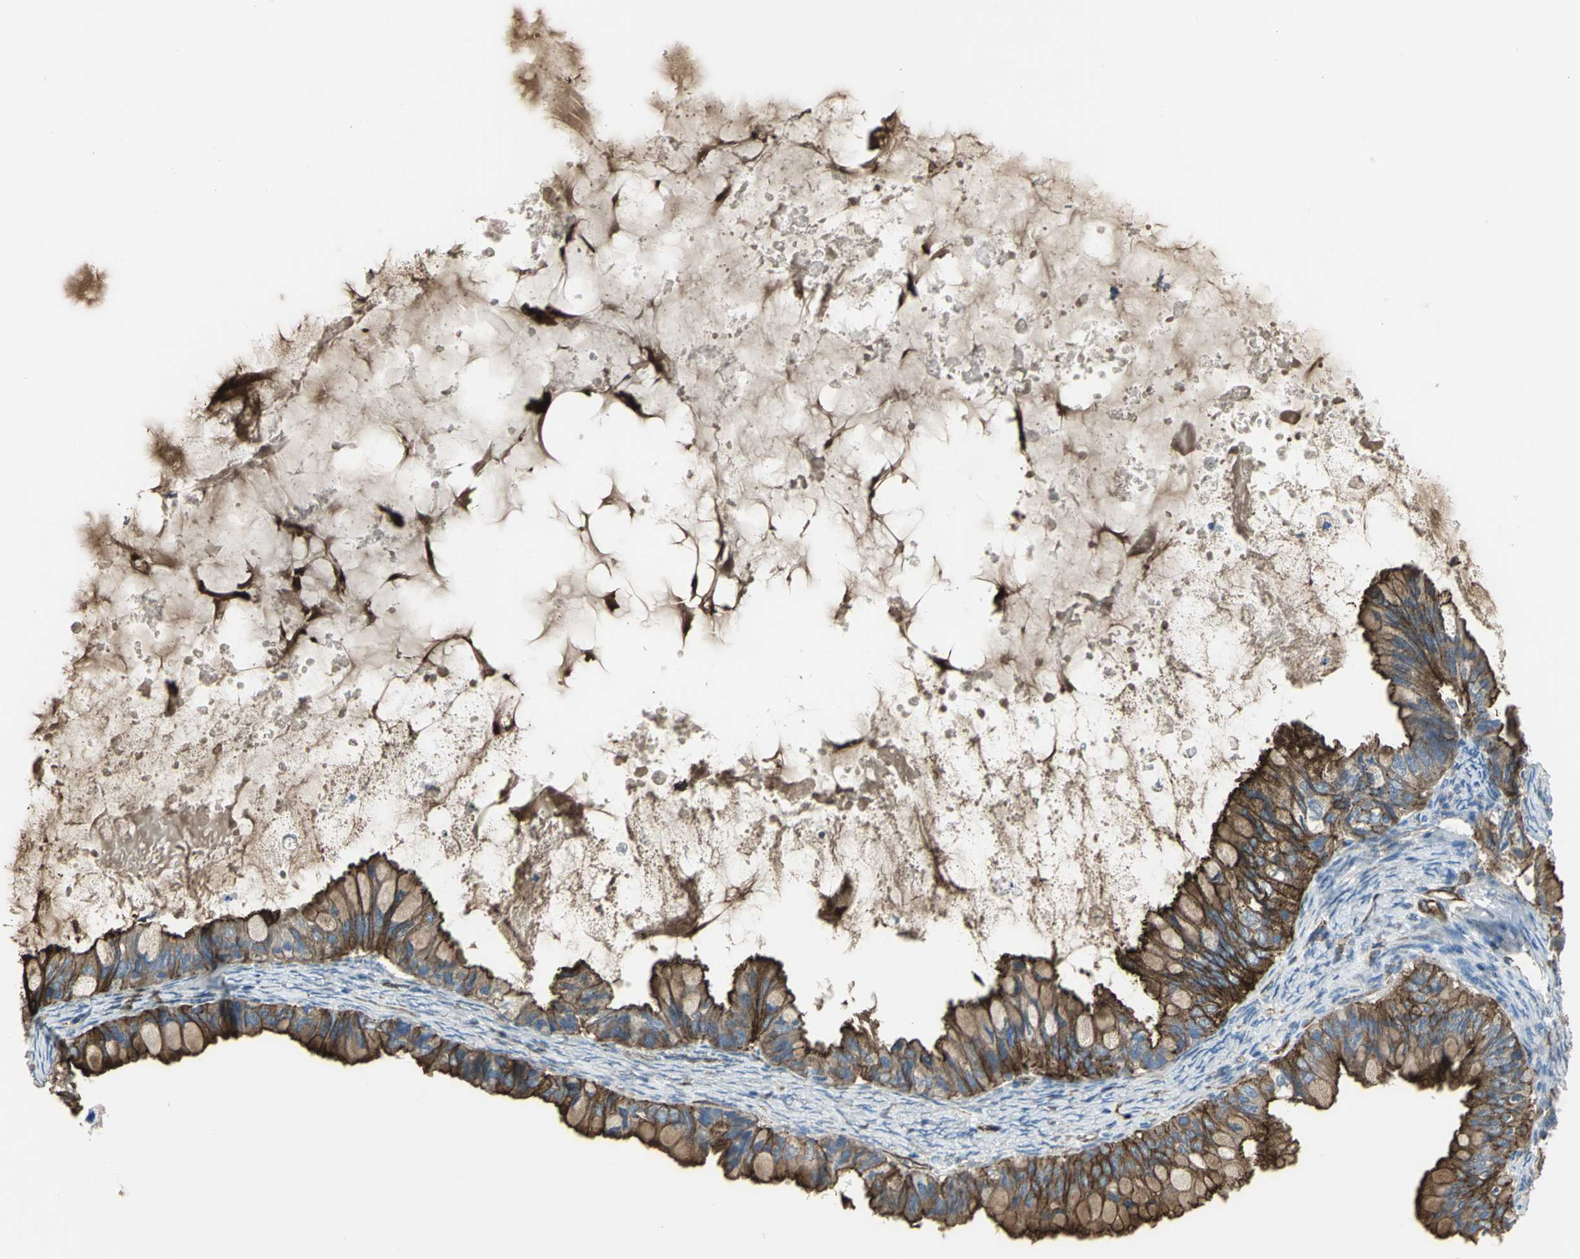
{"staining": {"intensity": "strong", "quantity": ">75%", "location": "cytoplasmic/membranous"}, "tissue": "ovarian cancer", "cell_type": "Tumor cells", "image_type": "cancer", "snomed": [{"axis": "morphology", "description": "Cystadenocarcinoma, mucinous, NOS"}, {"axis": "topography", "description": "Ovary"}], "caption": "Protein expression analysis of human ovarian mucinous cystadenocarcinoma reveals strong cytoplasmic/membranous expression in about >75% of tumor cells.", "gene": "FLNB", "patient": {"sex": "female", "age": 80}}